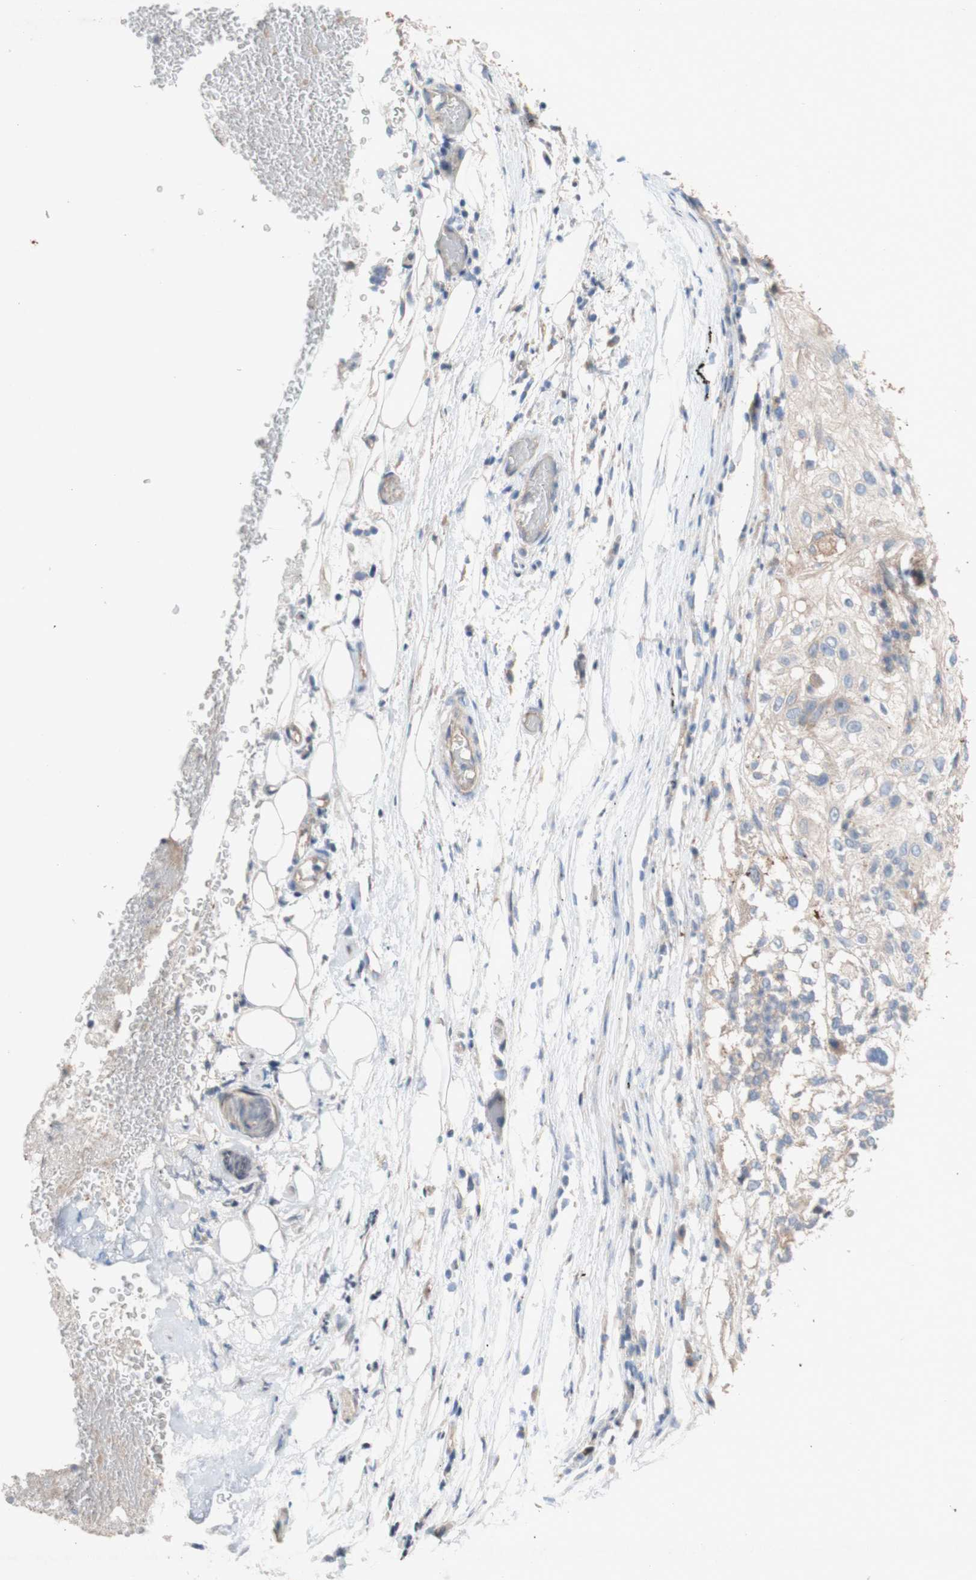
{"staining": {"intensity": "weak", "quantity": "<25%", "location": "cytoplasmic/membranous"}, "tissue": "lung cancer", "cell_type": "Tumor cells", "image_type": "cancer", "snomed": [{"axis": "morphology", "description": "Inflammation, NOS"}, {"axis": "morphology", "description": "Squamous cell carcinoma, NOS"}, {"axis": "topography", "description": "Lymph node"}, {"axis": "topography", "description": "Soft tissue"}, {"axis": "topography", "description": "Lung"}], "caption": "A high-resolution histopathology image shows IHC staining of squamous cell carcinoma (lung), which shows no significant expression in tumor cells. (Brightfield microscopy of DAB (3,3'-diaminobenzidine) immunohistochemistry at high magnification).", "gene": "TST", "patient": {"sex": "male", "age": 66}}